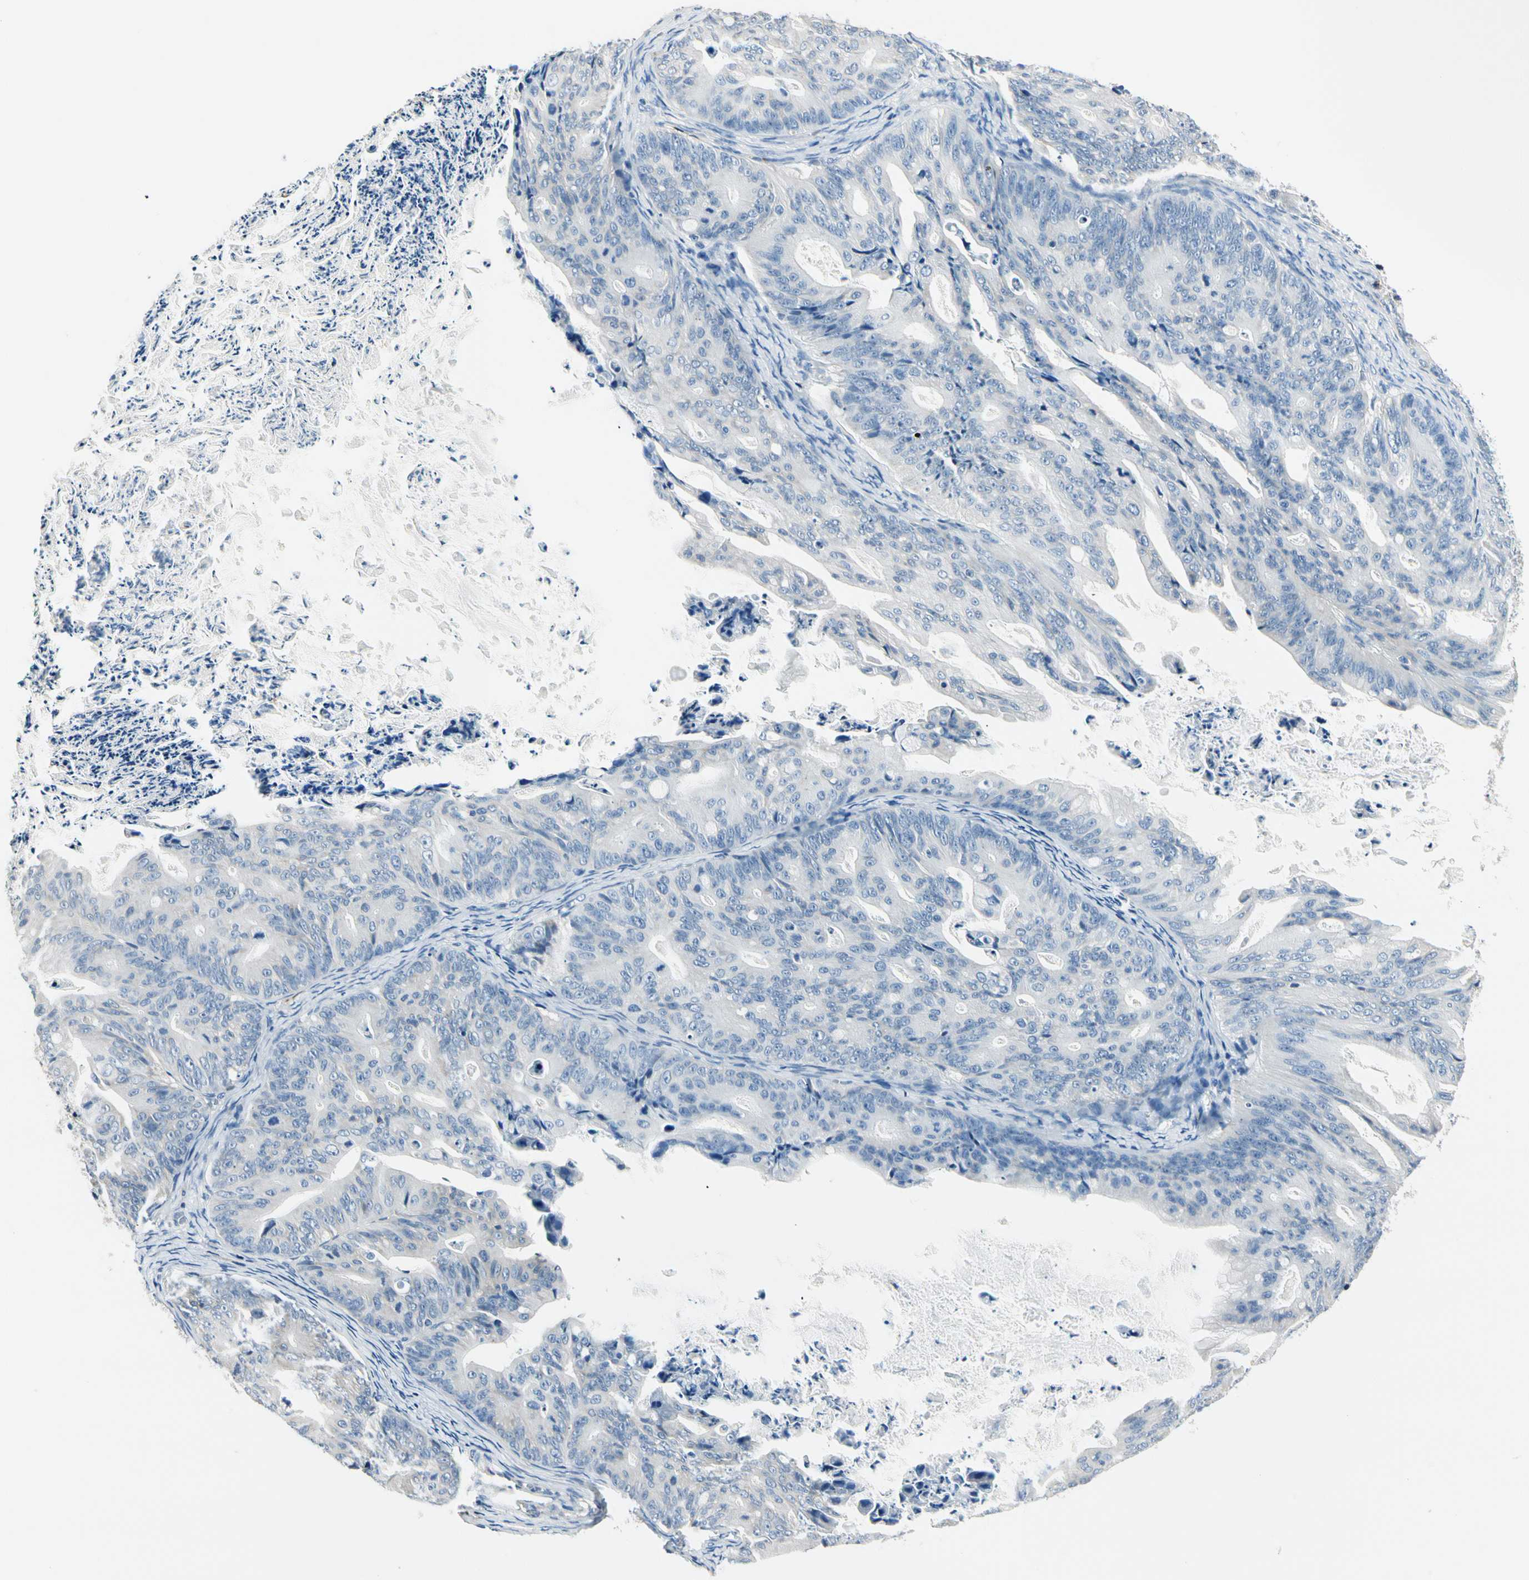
{"staining": {"intensity": "negative", "quantity": "none", "location": "none"}, "tissue": "ovarian cancer", "cell_type": "Tumor cells", "image_type": "cancer", "snomed": [{"axis": "morphology", "description": "Cystadenocarcinoma, mucinous, NOS"}, {"axis": "topography", "description": "Ovary"}], "caption": "An image of human mucinous cystadenocarcinoma (ovarian) is negative for staining in tumor cells. Brightfield microscopy of IHC stained with DAB (3,3'-diaminobenzidine) (brown) and hematoxylin (blue), captured at high magnification.", "gene": "TGFBR3", "patient": {"sex": "female", "age": 37}}